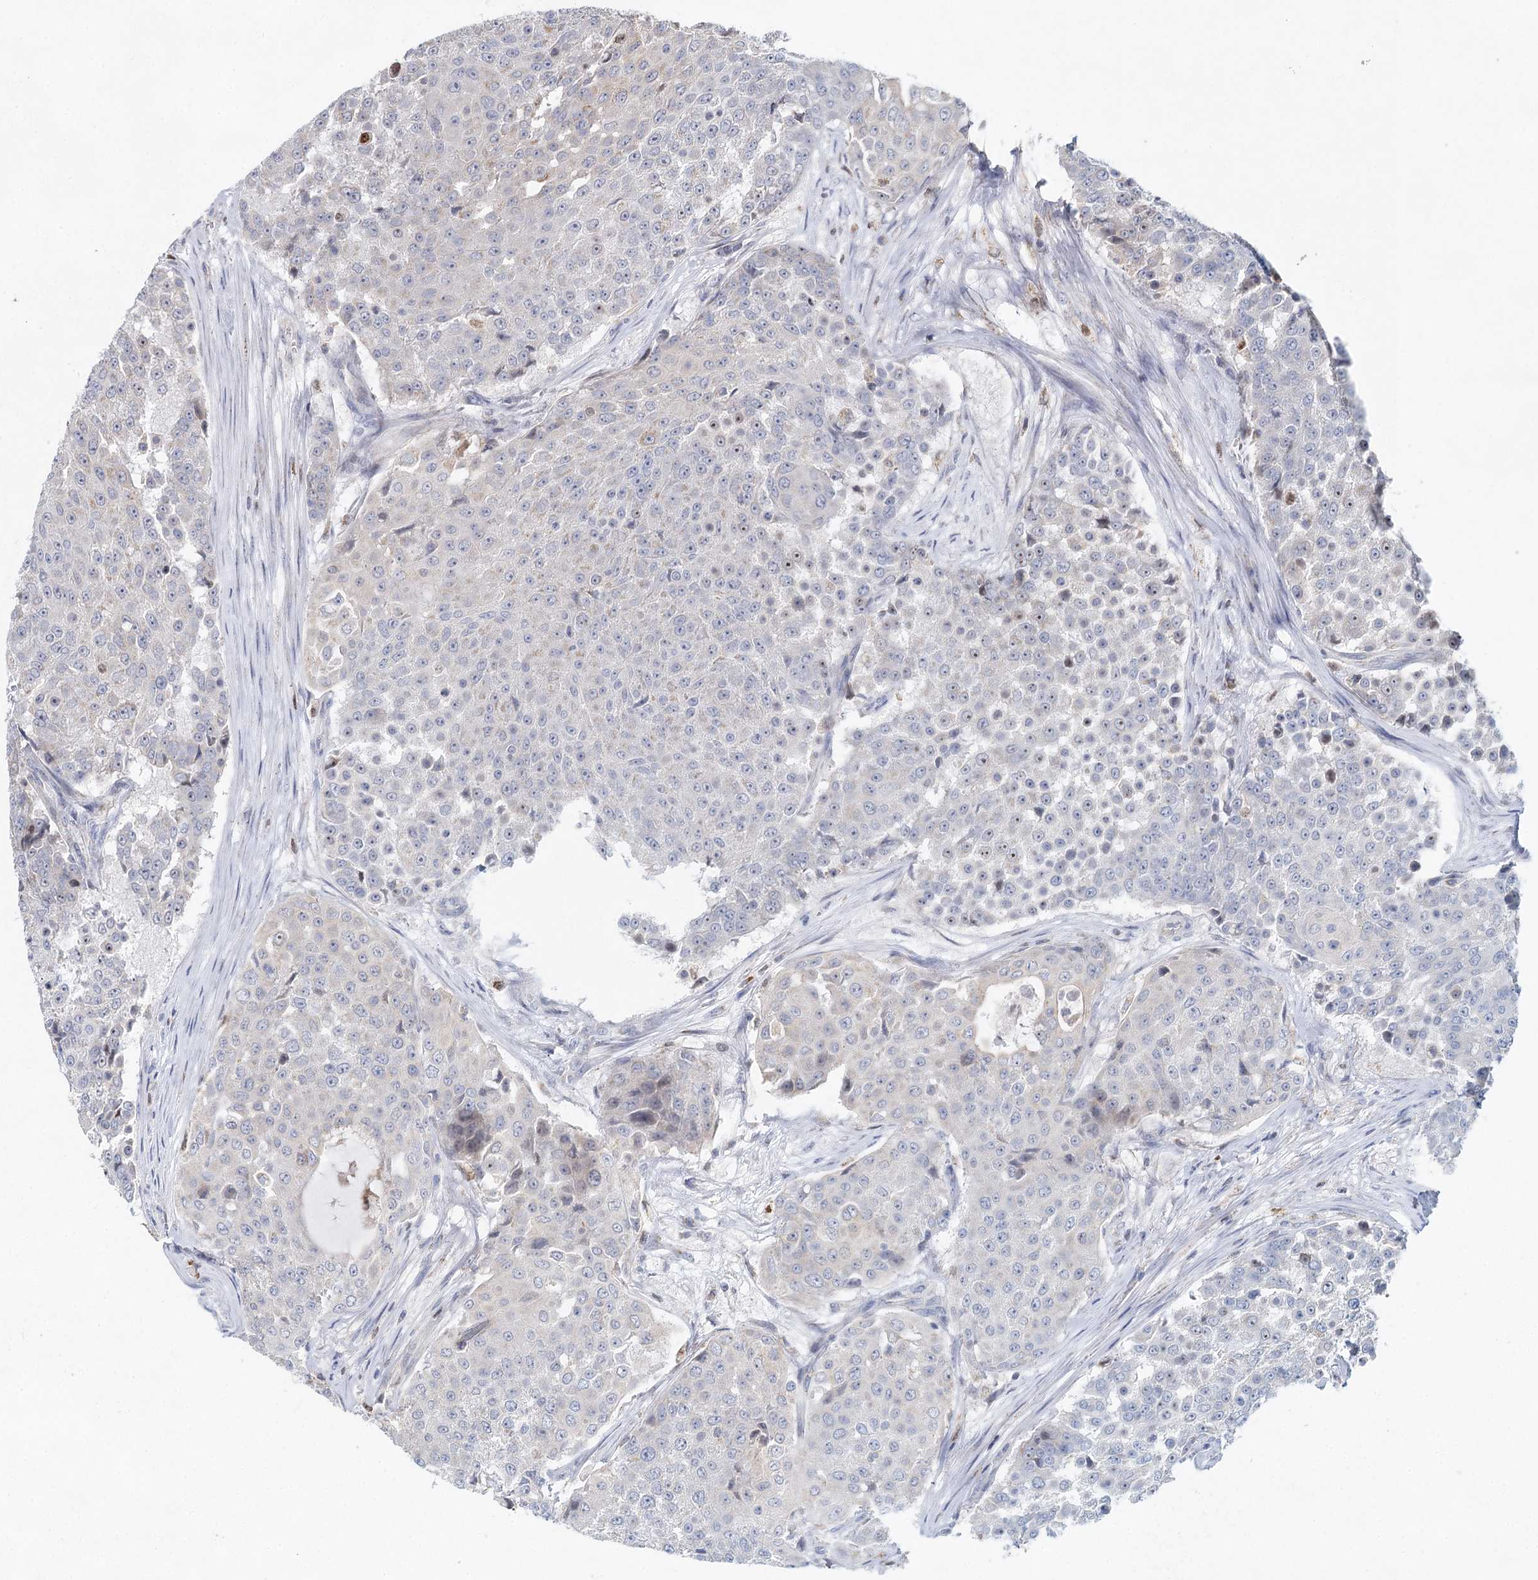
{"staining": {"intensity": "weak", "quantity": "<25%", "location": "nuclear"}, "tissue": "urothelial cancer", "cell_type": "Tumor cells", "image_type": "cancer", "snomed": [{"axis": "morphology", "description": "Urothelial carcinoma, High grade"}, {"axis": "topography", "description": "Urinary bladder"}], "caption": "This is an IHC image of human urothelial cancer. There is no positivity in tumor cells.", "gene": "XPO6", "patient": {"sex": "female", "age": 63}}